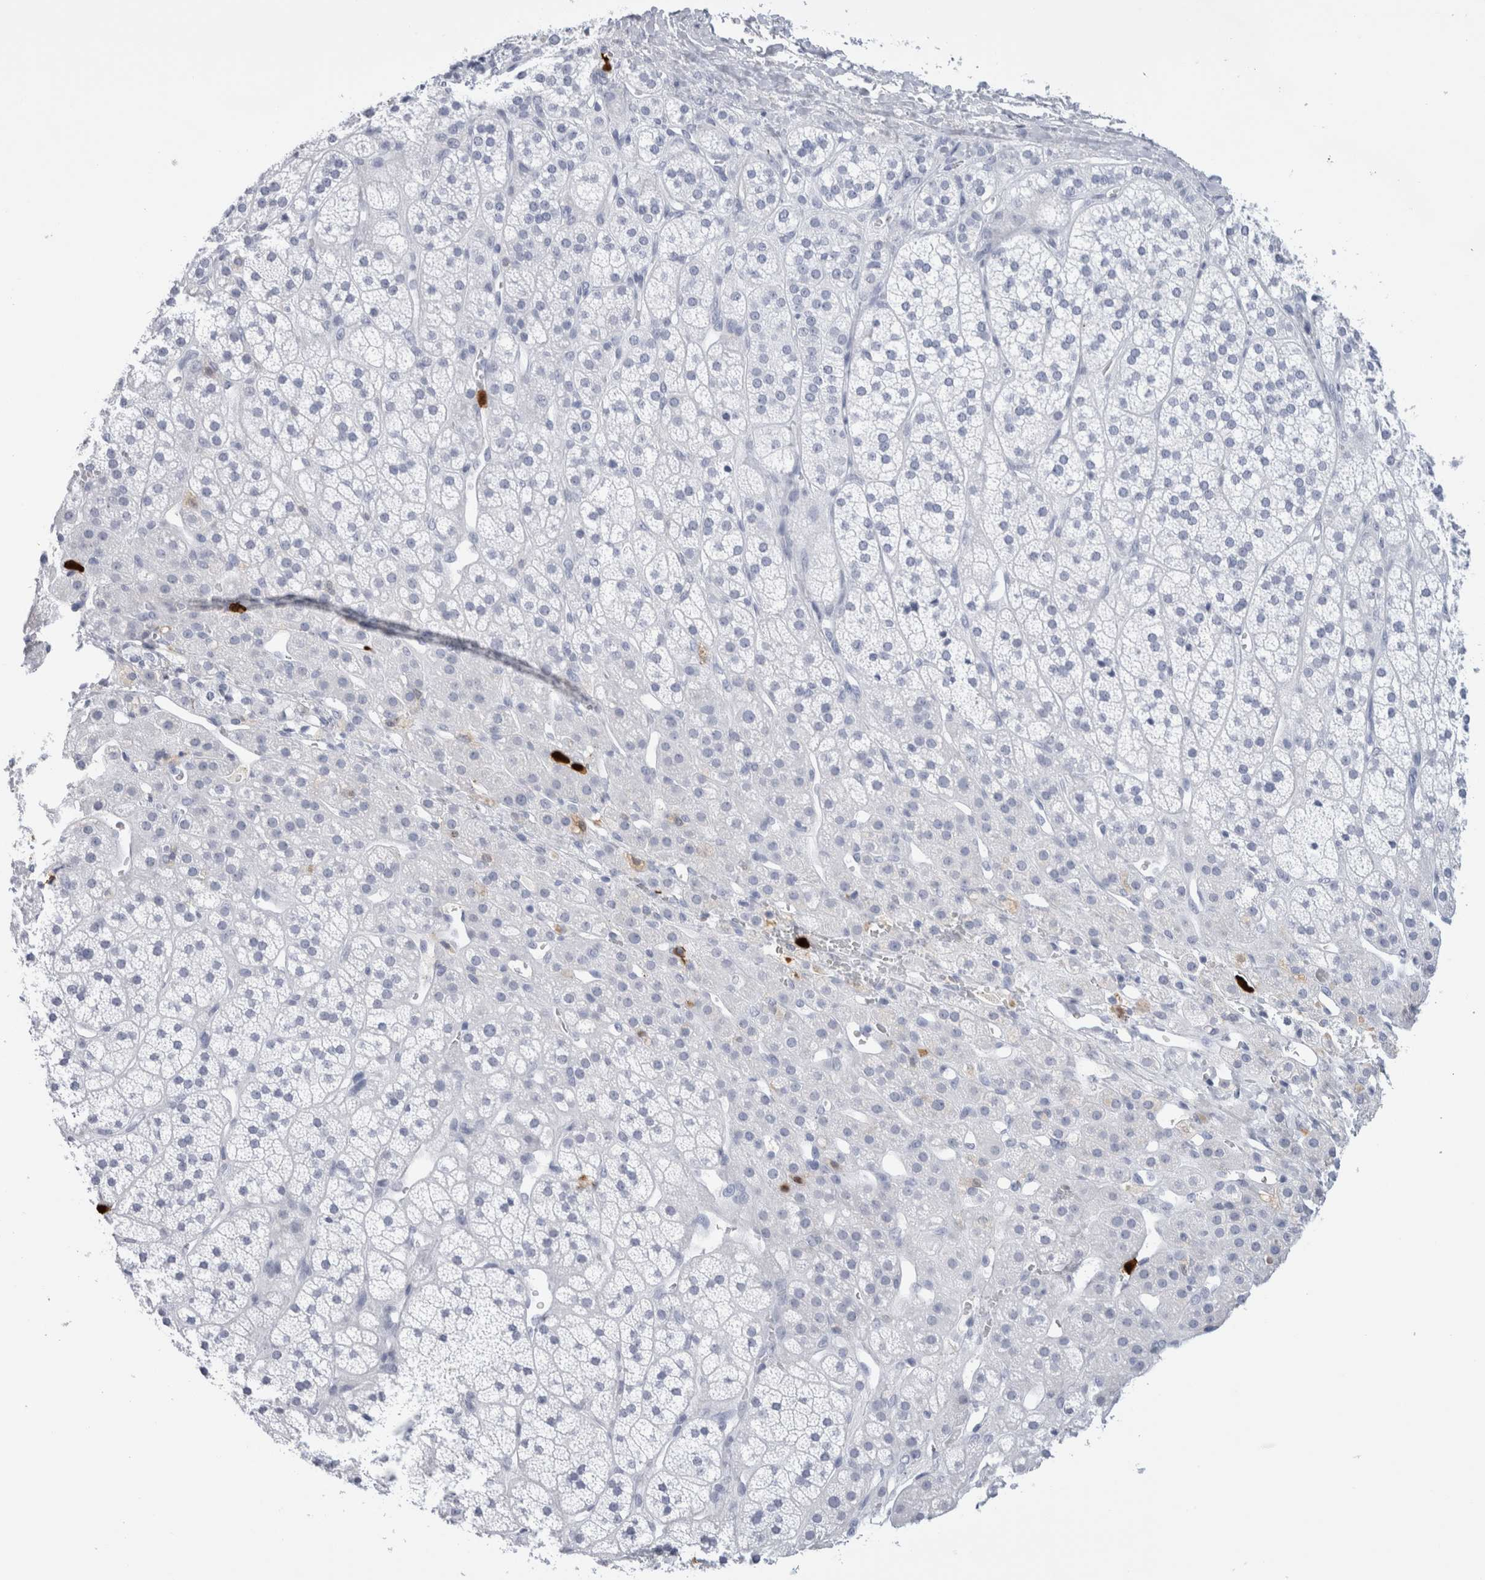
{"staining": {"intensity": "negative", "quantity": "none", "location": "none"}, "tissue": "adrenal gland", "cell_type": "Glandular cells", "image_type": "normal", "snomed": [{"axis": "morphology", "description": "Normal tissue, NOS"}, {"axis": "topography", "description": "Adrenal gland"}], "caption": "This is a micrograph of immunohistochemistry staining of normal adrenal gland, which shows no positivity in glandular cells.", "gene": "S100A8", "patient": {"sex": "male", "age": 56}}